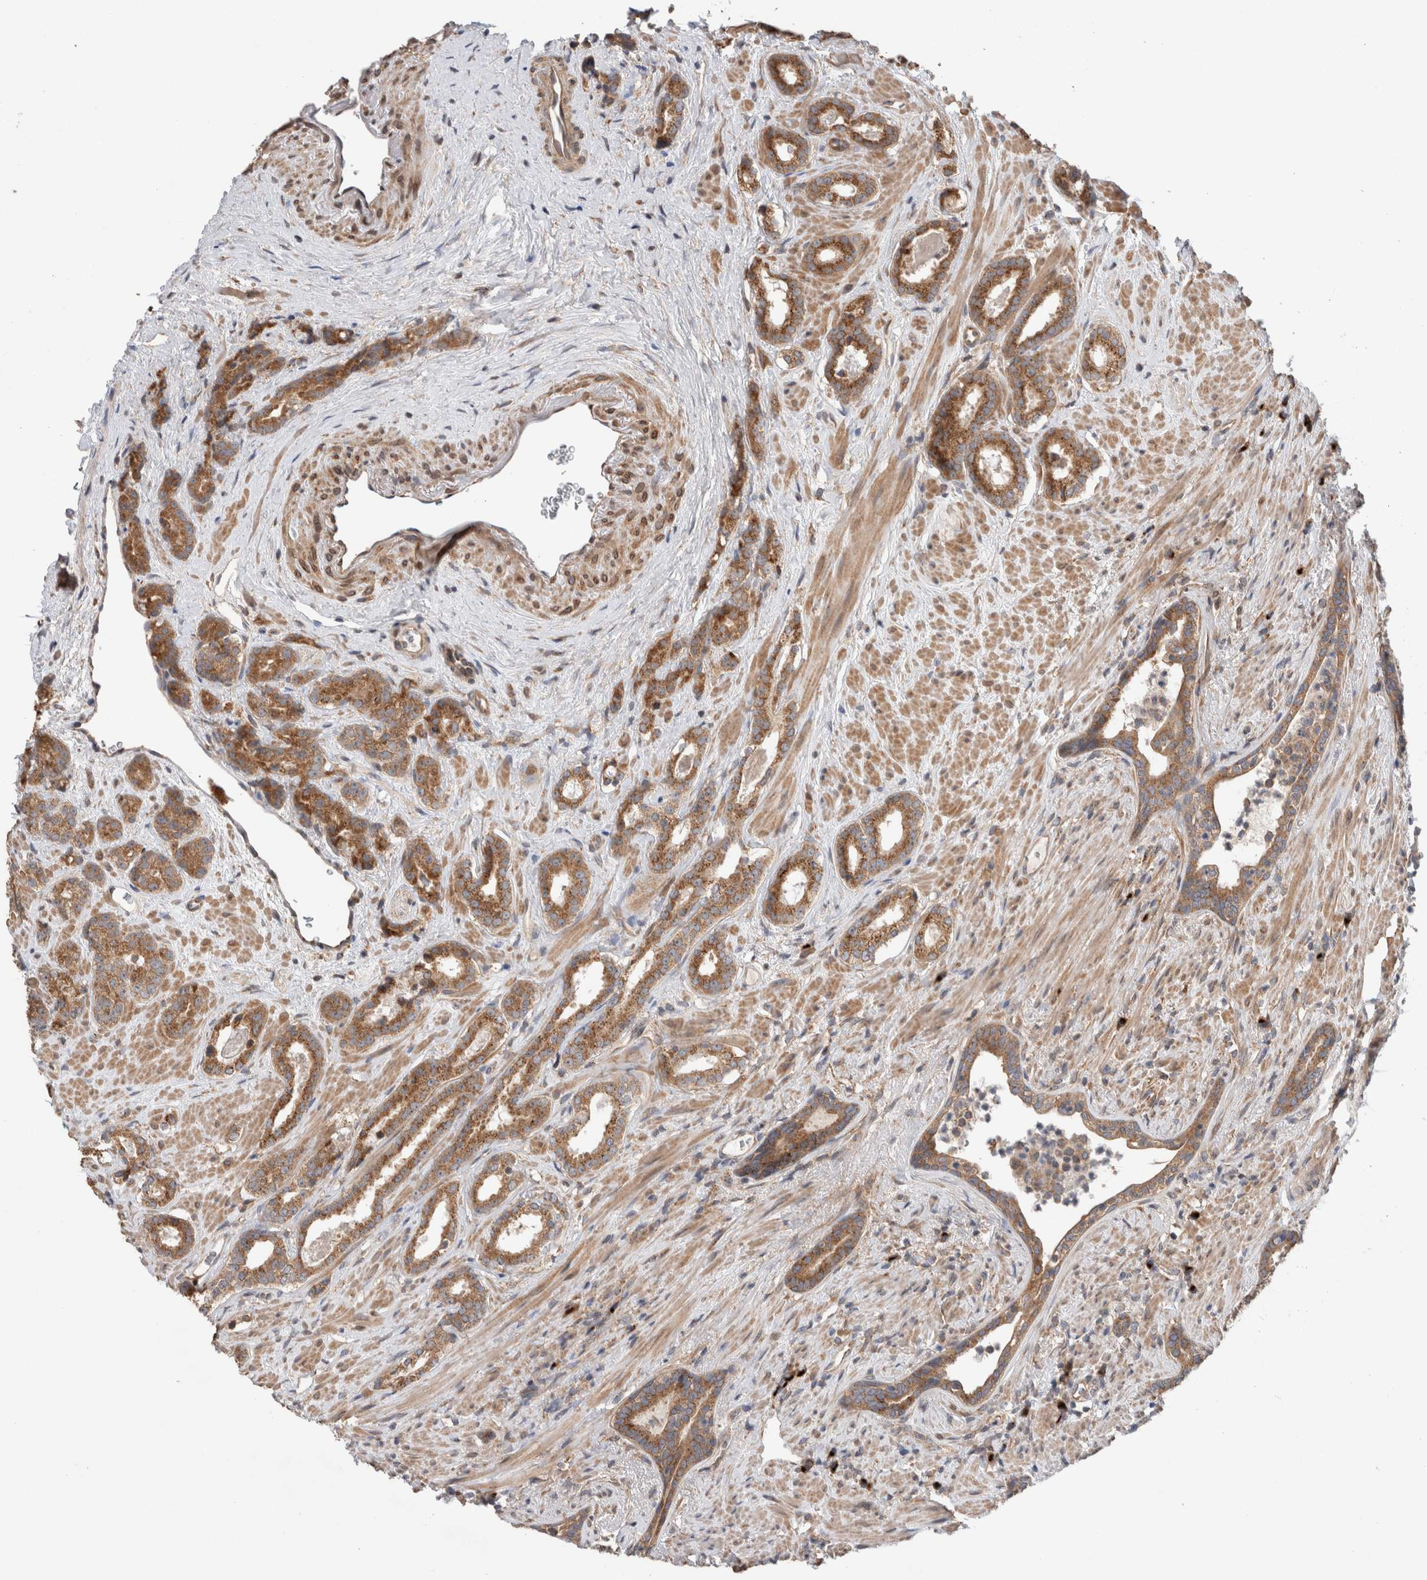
{"staining": {"intensity": "moderate", "quantity": ">75%", "location": "cytoplasmic/membranous"}, "tissue": "prostate cancer", "cell_type": "Tumor cells", "image_type": "cancer", "snomed": [{"axis": "morphology", "description": "Adenocarcinoma, High grade"}, {"axis": "topography", "description": "Prostate"}], "caption": "The photomicrograph shows immunohistochemical staining of prostate cancer. There is moderate cytoplasmic/membranous staining is identified in about >75% of tumor cells.", "gene": "TRIM5", "patient": {"sex": "male", "age": 71}}